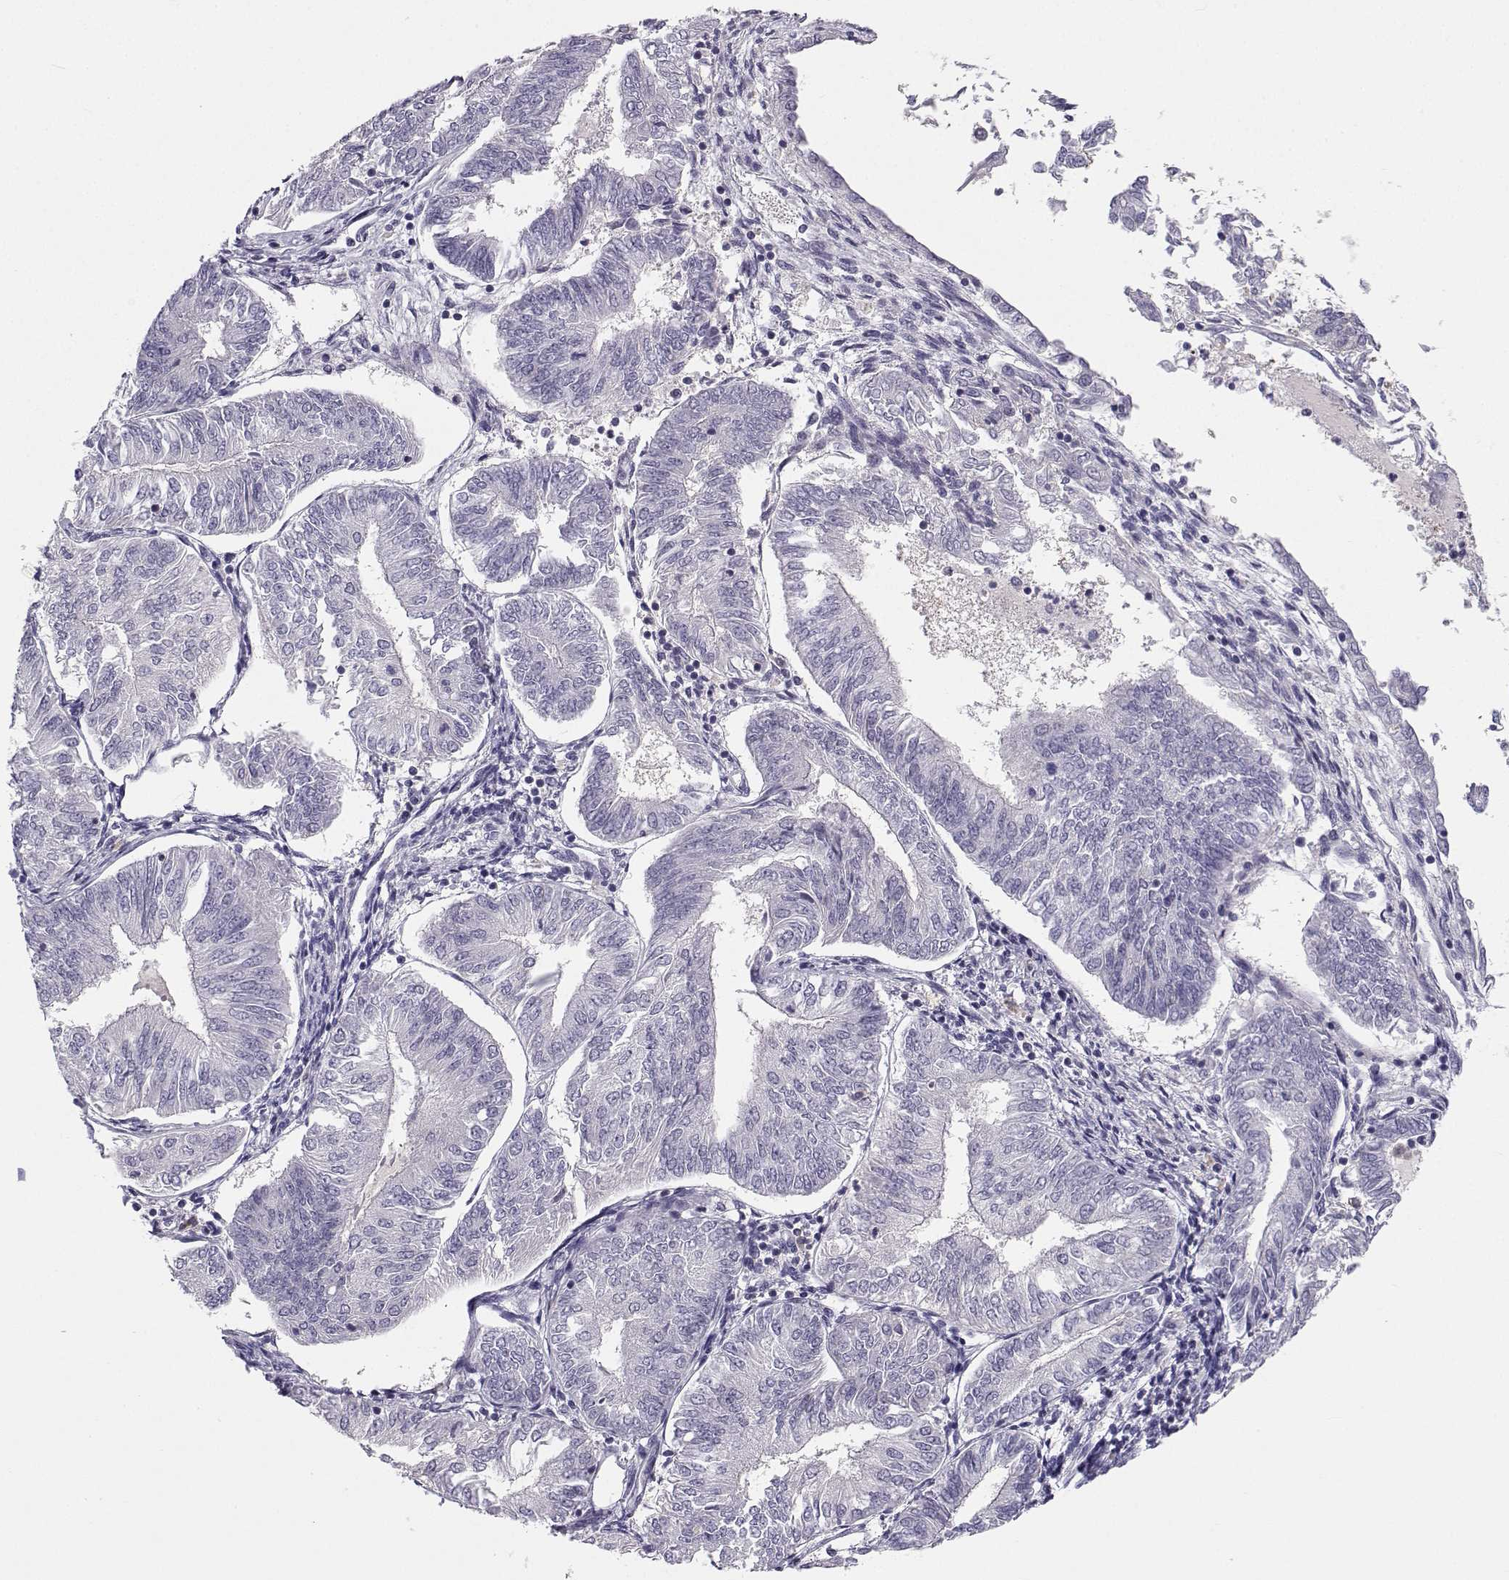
{"staining": {"intensity": "negative", "quantity": "none", "location": "none"}, "tissue": "endometrial cancer", "cell_type": "Tumor cells", "image_type": "cancer", "snomed": [{"axis": "morphology", "description": "Adenocarcinoma, NOS"}, {"axis": "topography", "description": "Endometrium"}], "caption": "Immunohistochemistry of human adenocarcinoma (endometrial) reveals no expression in tumor cells.", "gene": "MROH7", "patient": {"sex": "female", "age": 58}}